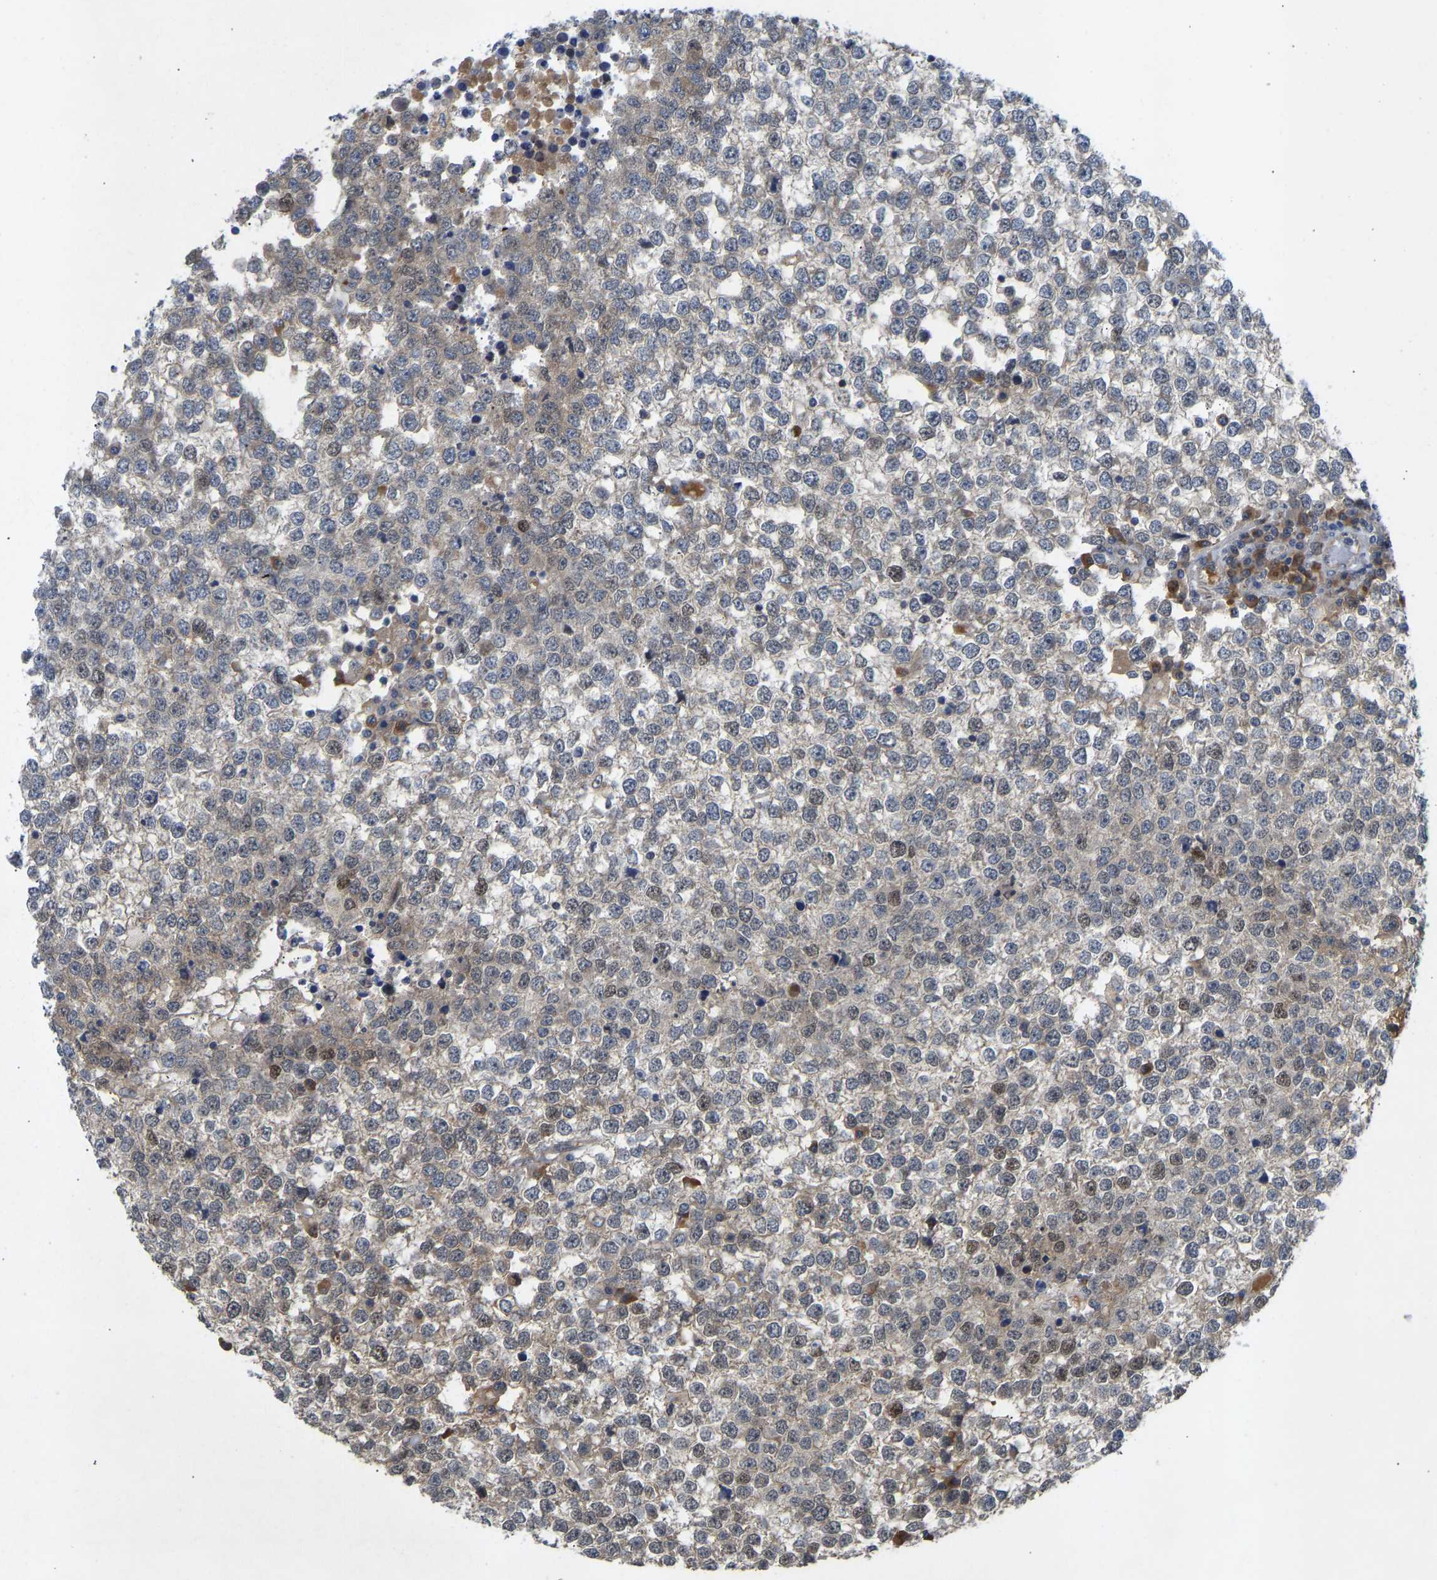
{"staining": {"intensity": "moderate", "quantity": "<25%", "location": "nuclear"}, "tissue": "testis cancer", "cell_type": "Tumor cells", "image_type": "cancer", "snomed": [{"axis": "morphology", "description": "Seminoma, NOS"}, {"axis": "topography", "description": "Testis"}], "caption": "Immunohistochemical staining of seminoma (testis) exhibits moderate nuclear protein staining in approximately <25% of tumor cells.", "gene": "ZNF251", "patient": {"sex": "male", "age": 65}}